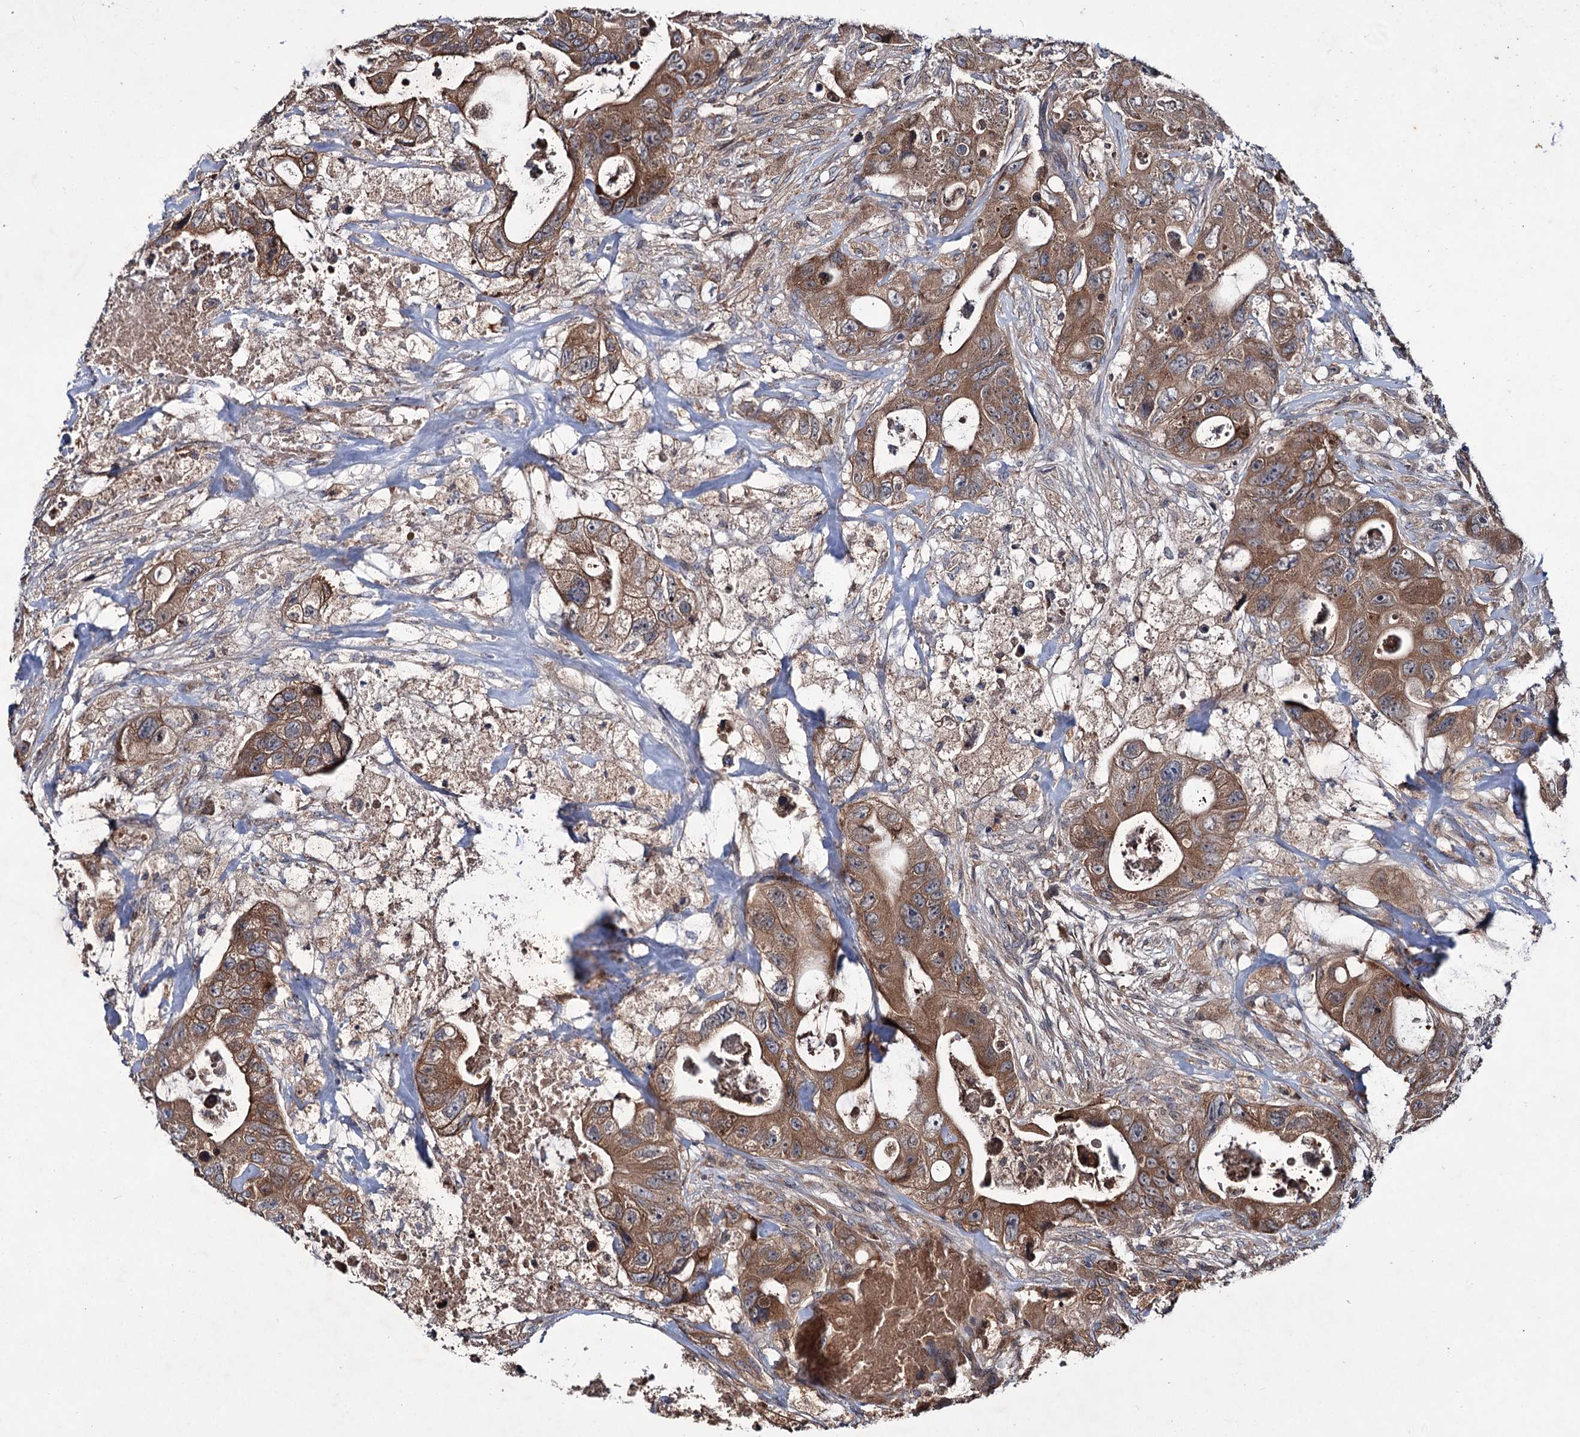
{"staining": {"intensity": "moderate", "quantity": ">75%", "location": "cytoplasmic/membranous"}, "tissue": "colorectal cancer", "cell_type": "Tumor cells", "image_type": "cancer", "snomed": [{"axis": "morphology", "description": "Adenocarcinoma, NOS"}, {"axis": "topography", "description": "Colon"}], "caption": "Protein staining of colorectal cancer (adenocarcinoma) tissue exhibits moderate cytoplasmic/membranous positivity in approximately >75% of tumor cells.", "gene": "PTPN3", "patient": {"sex": "female", "age": 46}}